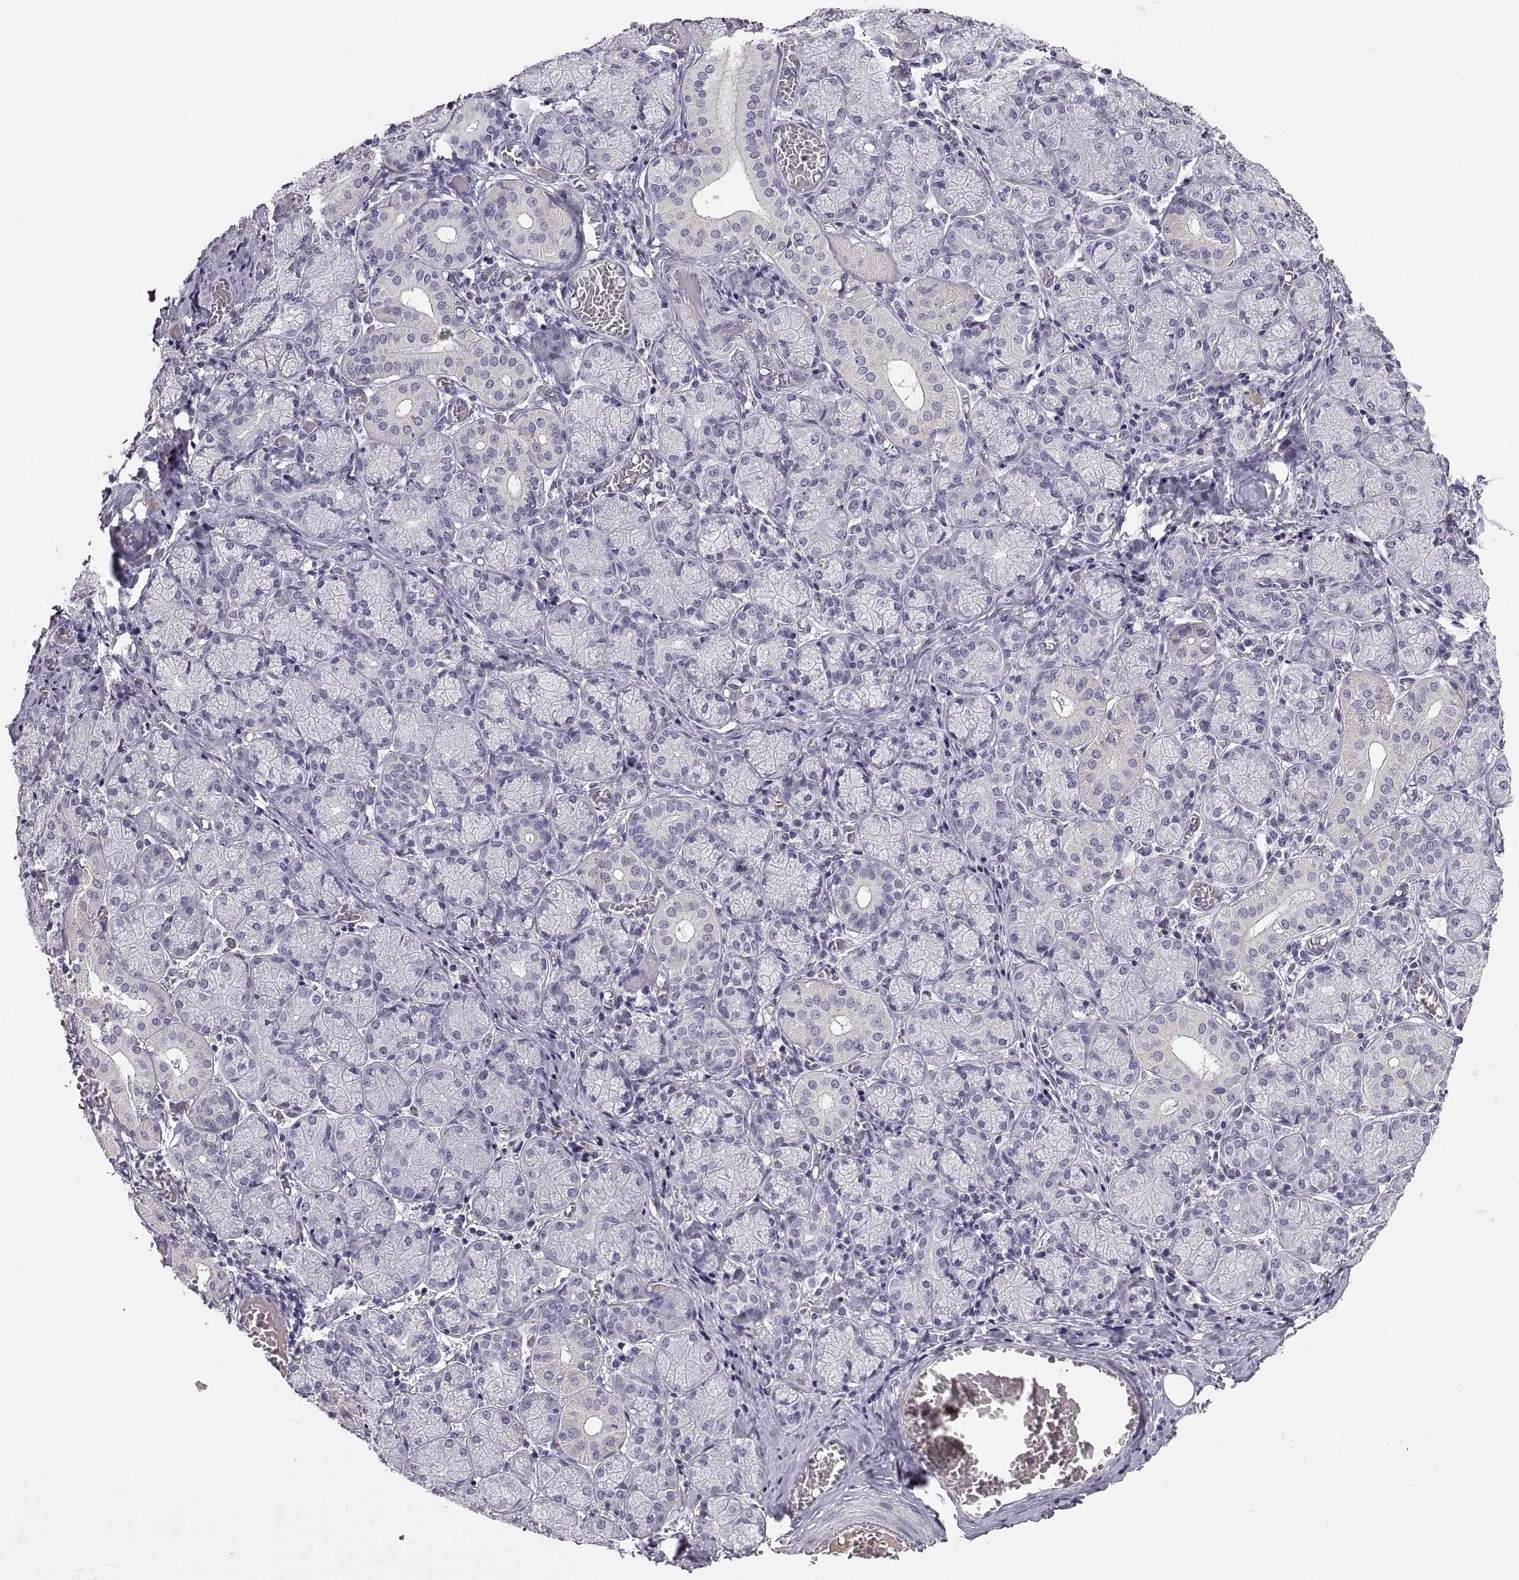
{"staining": {"intensity": "negative", "quantity": "none", "location": "none"}, "tissue": "salivary gland", "cell_type": "Glandular cells", "image_type": "normal", "snomed": [{"axis": "morphology", "description": "Normal tissue, NOS"}, {"axis": "topography", "description": "Salivary gland"}, {"axis": "topography", "description": "Peripheral nerve tissue"}], "caption": "Immunohistochemistry micrograph of normal salivary gland: human salivary gland stained with DAB (3,3'-diaminobenzidine) displays no significant protein positivity in glandular cells.", "gene": "ADAM32", "patient": {"sex": "female", "age": 24}}